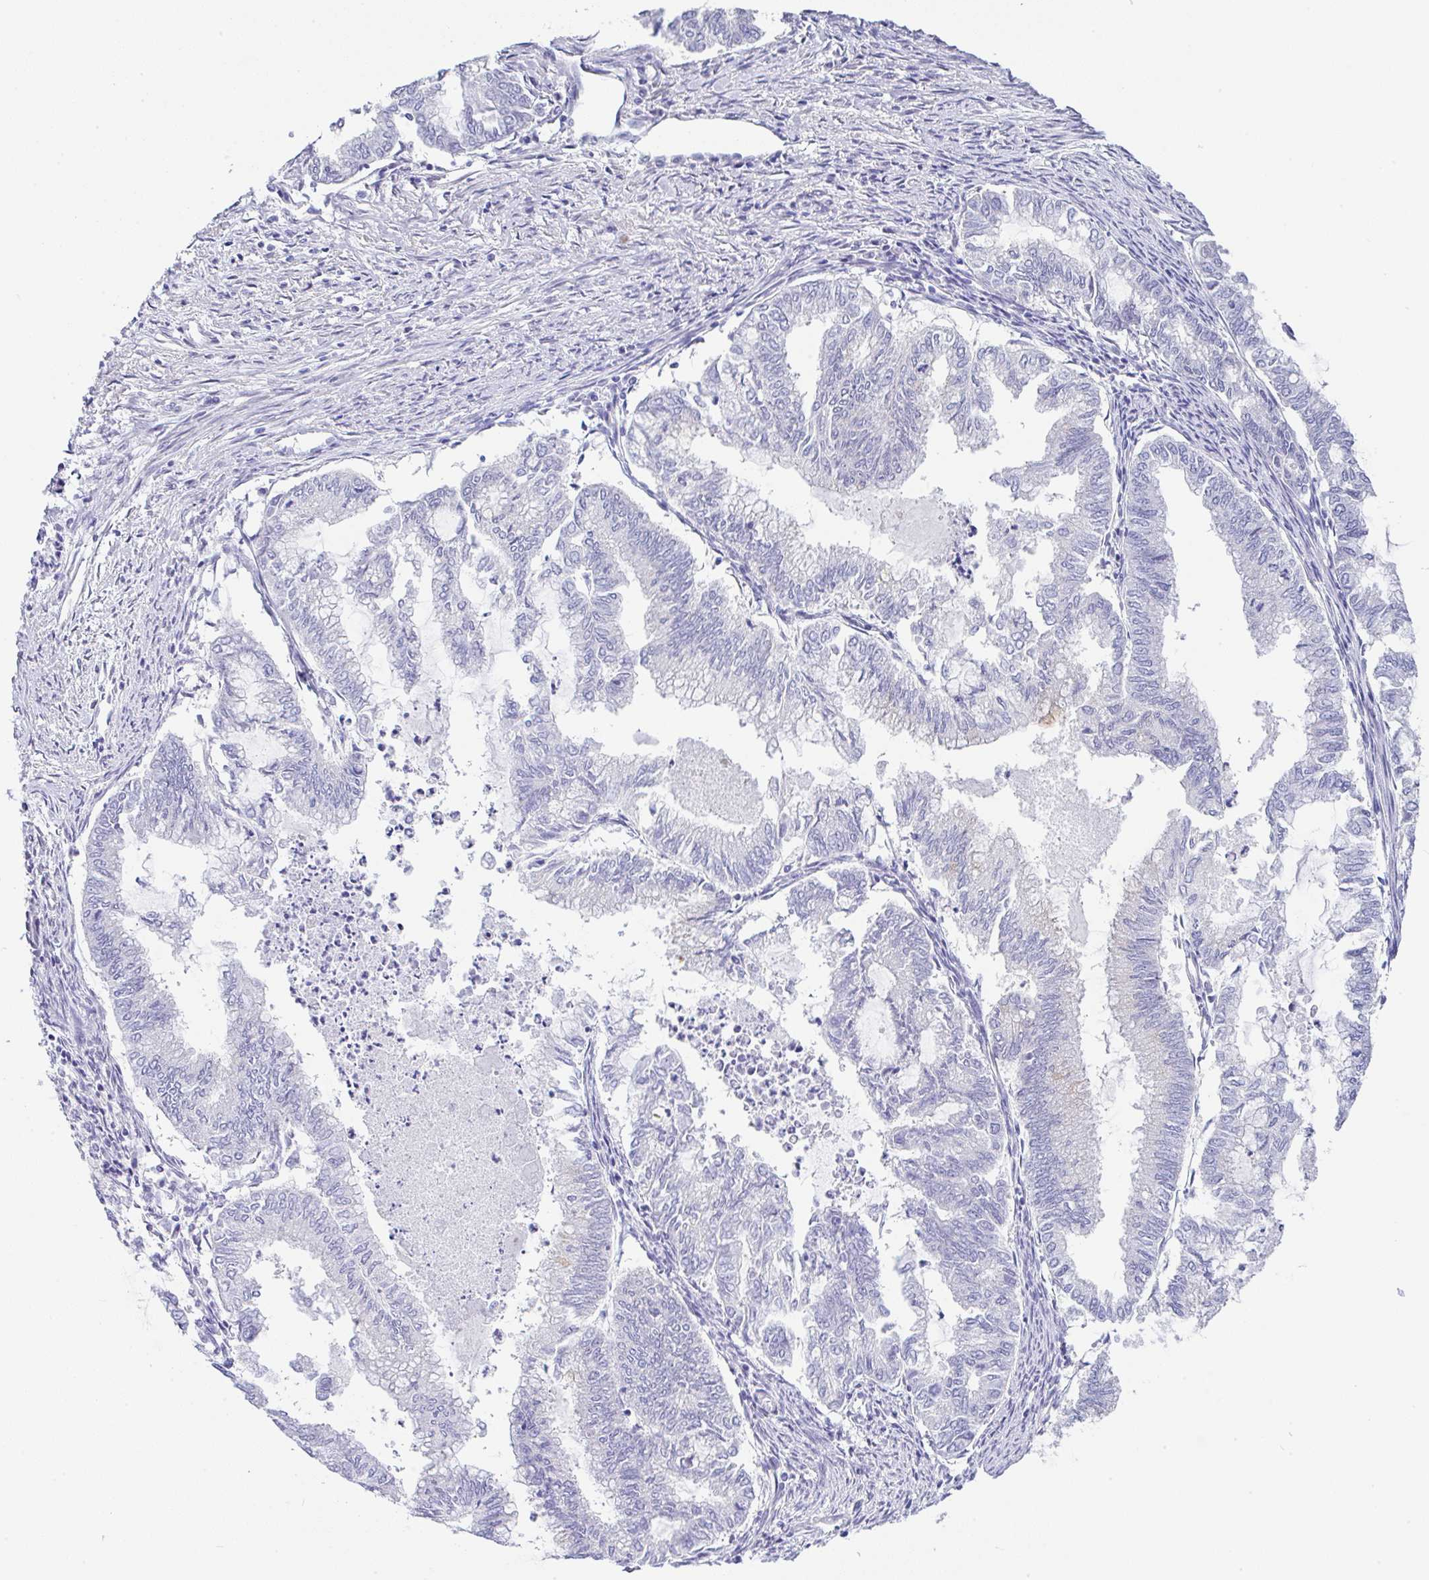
{"staining": {"intensity": "negative", "quantity": "none", "location": "none"}, "tissue": "endometrial cancer", "cell_type": "Tumor cells", "image_type": "cancer", "snomed": [{"axis": "morphology", "description": "Adenocarcinoma, NOS"}, {"axis": "topography", "description": "Endometrium"}], "caption": "An image of human endometrial cancer is negative for staining in tumor cells.", "gene": "SERPINE3", "patient": {"sex": "female", "age": 79}}